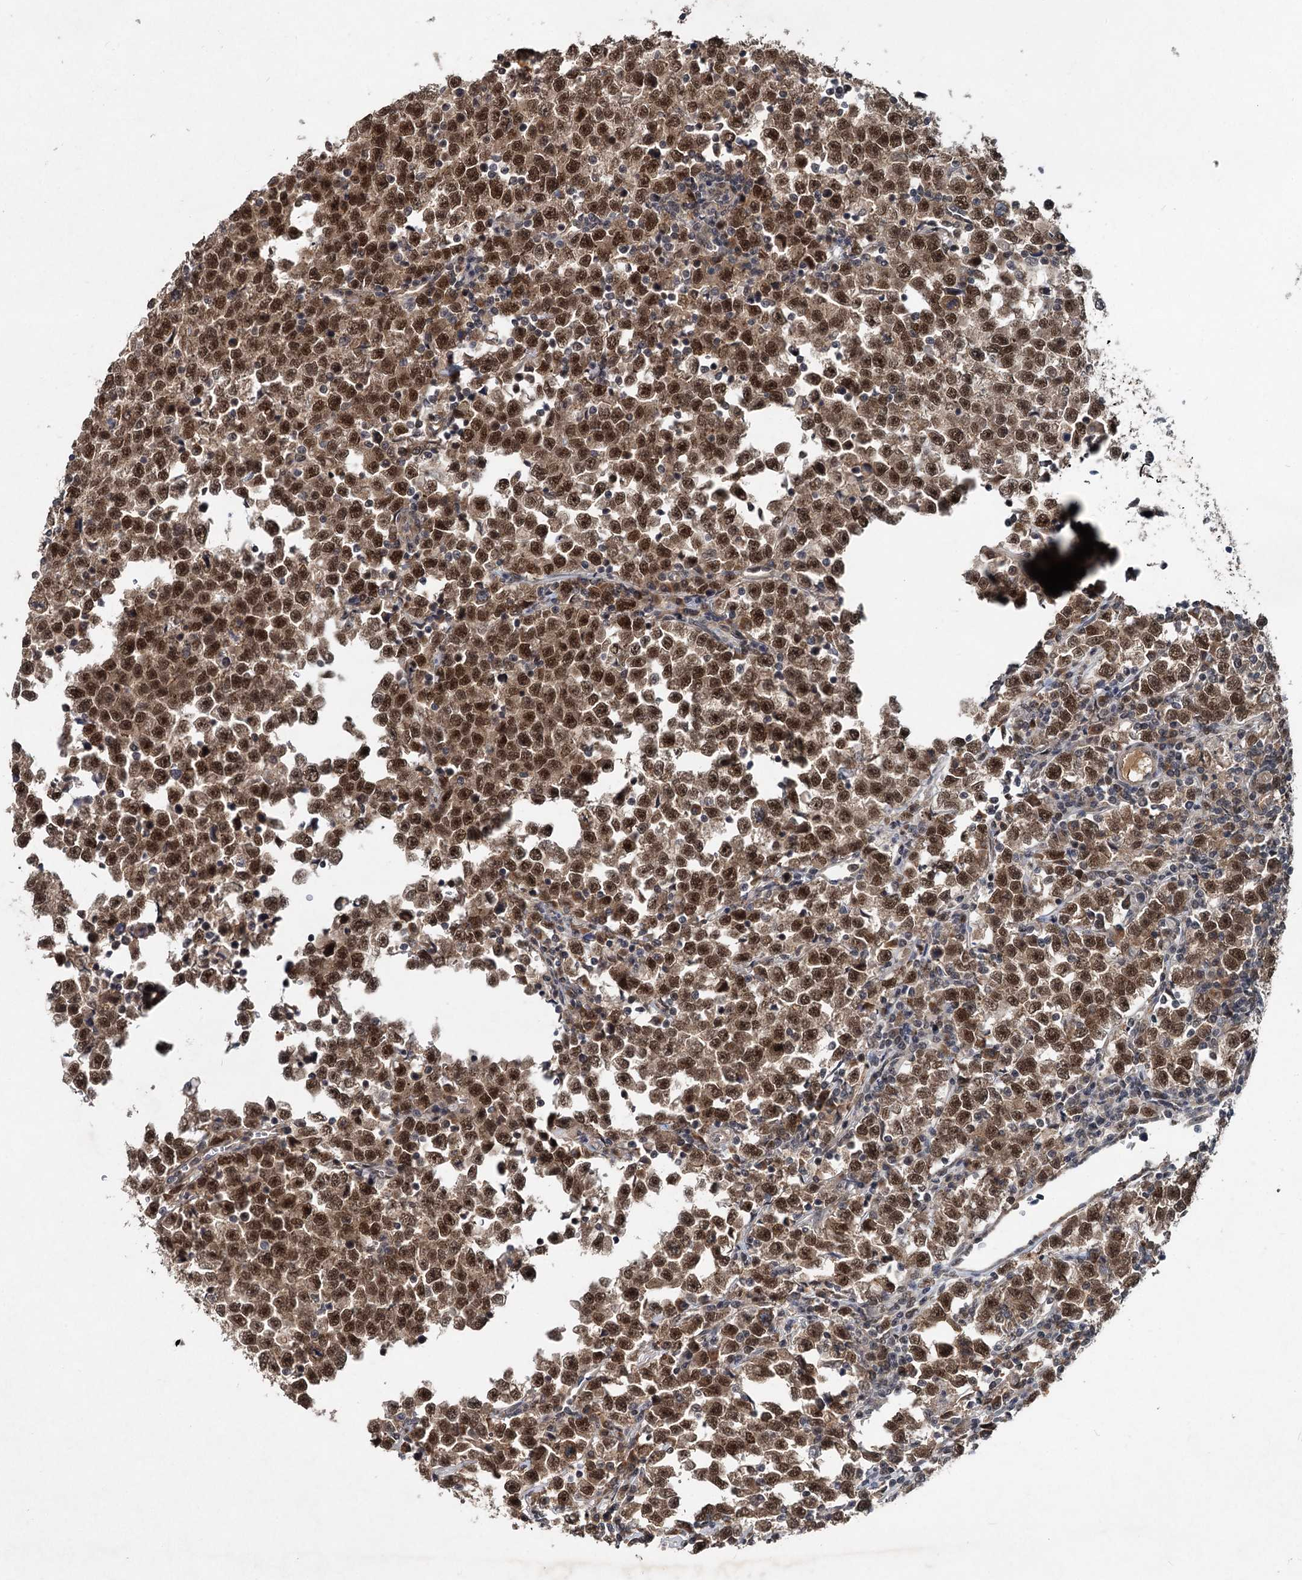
{"staining": {"intensity": "strong", "quantity": ">75%", "location": "nuclear"}, "tissue": "testis cancer", "cell_type": "Tumor cells", "image_type": "cancer", "snomed": [{"axis": "morphology", "description": "Normal tissue, NOS"}, {"axis": "morphology", "description": "Seminoma, NOS"}, {"axis": "topography", "description": "Testis"}], "caption": "Human testis seminoma stained for a protein (brown) displays strong nuclear positive positivity in approximately >75% of tumor cells.", "gene": "RITA1", "patient": {"sex": "male", "age": 43}}